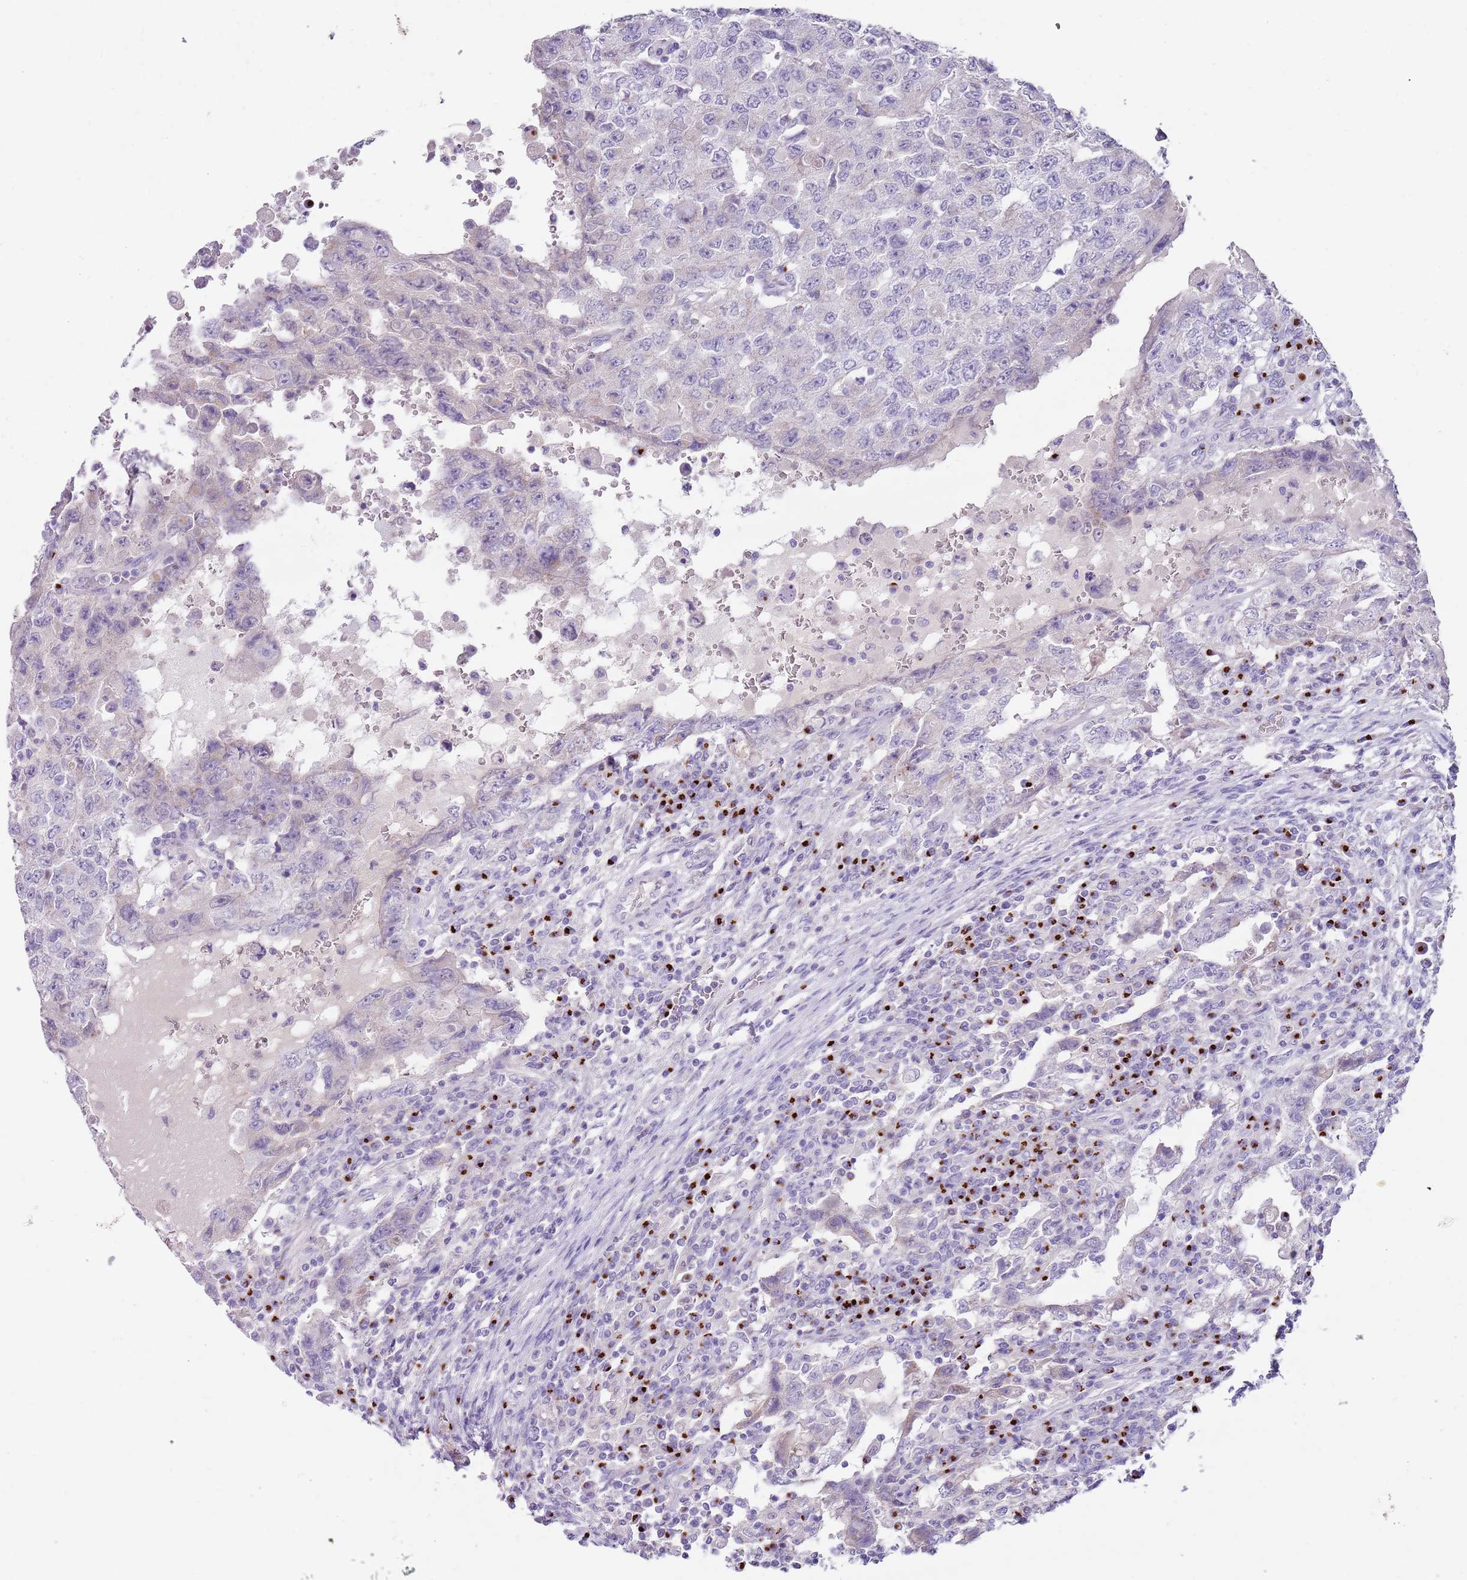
{"staining": {"intensity": "negative", "quantity": "none", "location": "none"}, "tissue": "testis cancer", "cell_type": "Tumor cells", "image_type": "cancer", "snomed": [{"axis": "morphology", "description": "Carcinoma, Embryonal, NOS"}, {"axis": "topography", "description": "Testis"}], "caption": "High power microscopy histopathology image of an IHC histopathology image of testis embryonal carcinoma, revealing no significant positivity in tumor cells.", "gene": "C2CD3", "patient": {"sex": "male", "age": 26}}